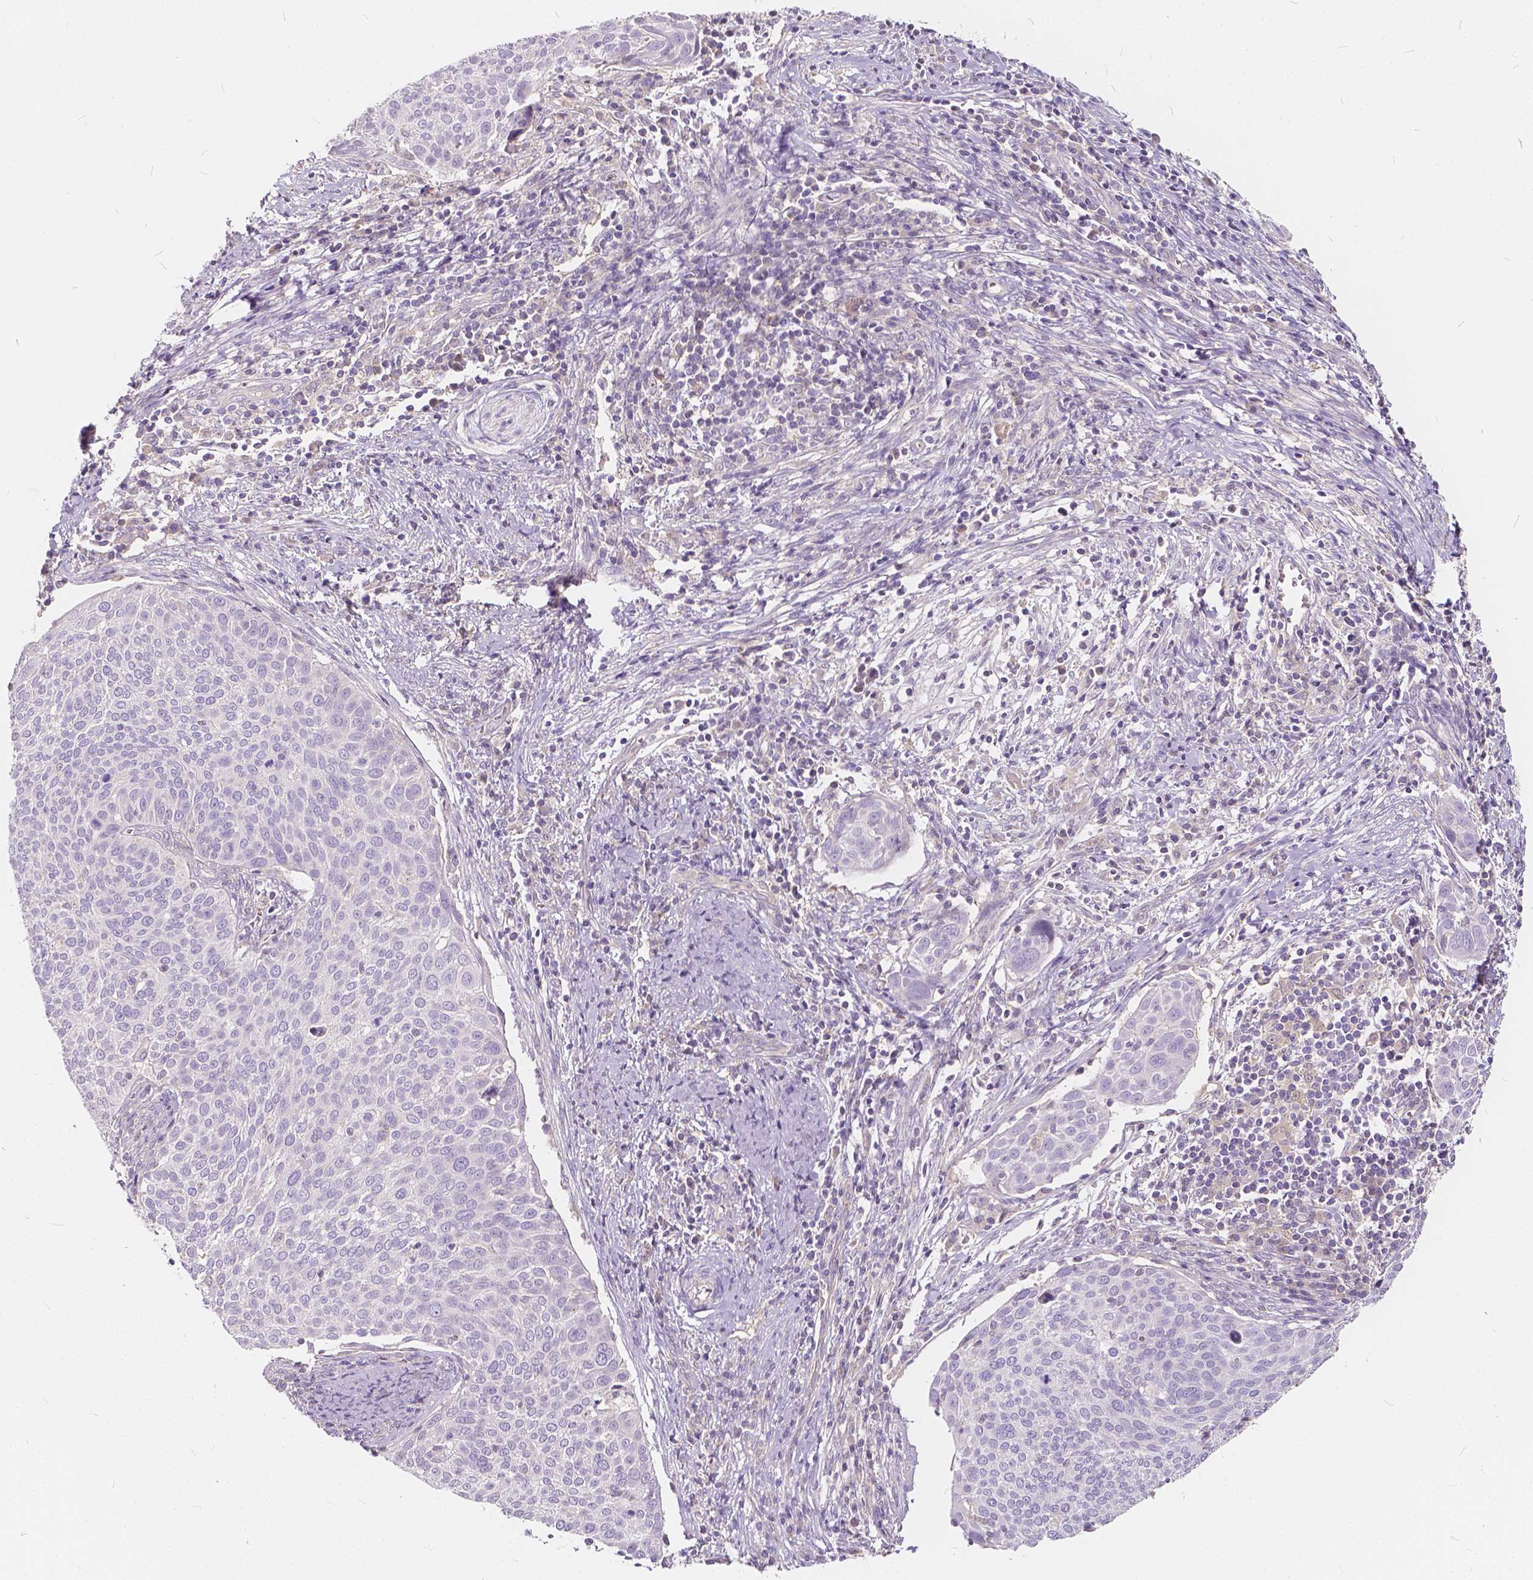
{"staining": {"intensity": "negative", "quantity": "none", "location": "none"}, "tissue": "cervical cancer", "cell_type": "Tumor cells", "image_type": "cancer", "snomed": [{"axis": "morphology", "description": "Squamous cell carcinoma, NOS"}, {"axis": "topography", "description": "Cervix"}], "caption": "Histopathology image shows no protein positivity in tumor cells of cervical squamous cell carcinoma tissue.", "gene": "KIAA0513", "patient": {"sex": "female", "age": 39}}